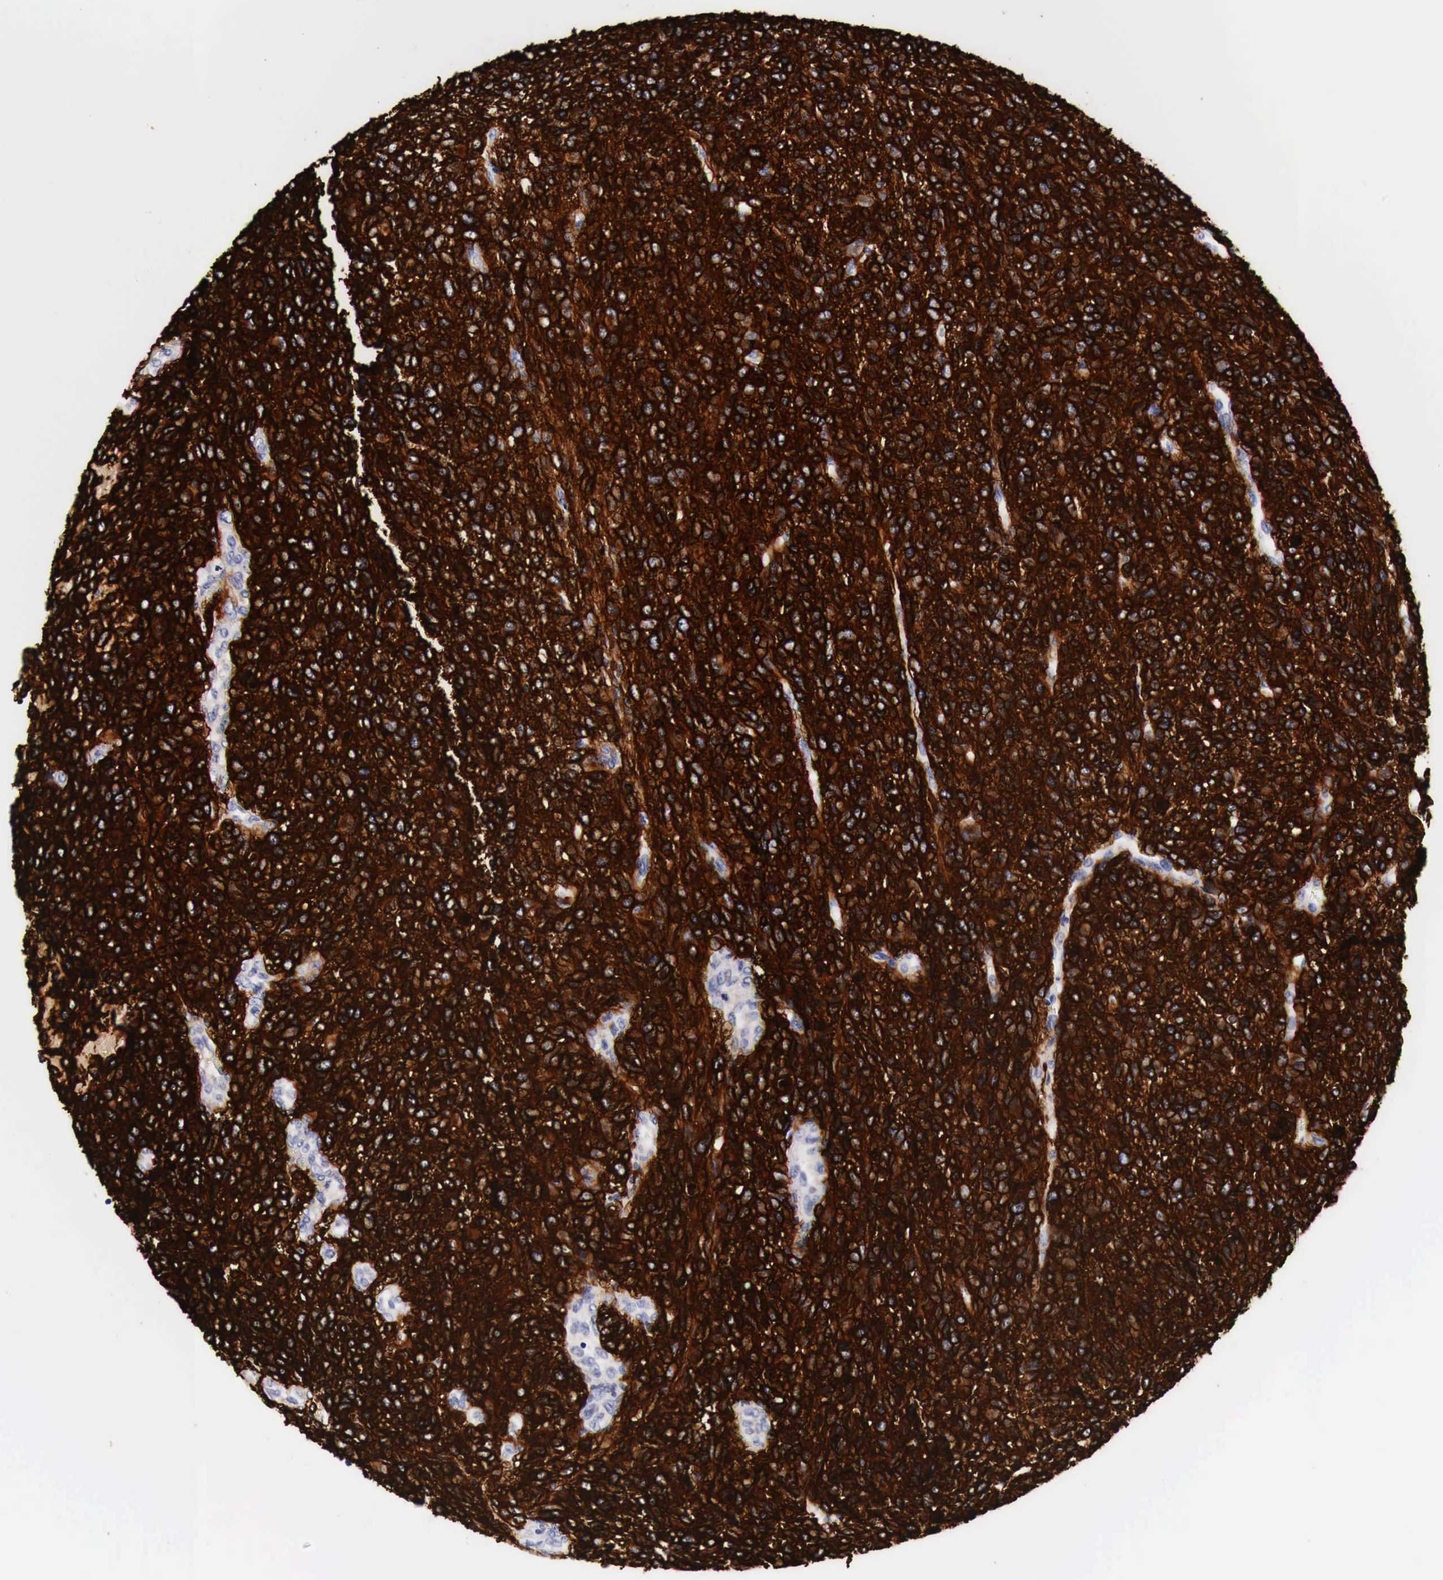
{"staining": {"intensity": "strong", "quantity": ">75%", "location": "cytoplasmic/membranous"}, "tissue": "glioma", "cell_type": "Tumor cells", "image_type": "cancer", "snomed": [{"axis": "morphology", "description": "Glioma, malignant, High grade"}, {"axis": "topography", "description": "Brain"}], "caption": "An IHC histopathology image of tumor tissue is shown. Protein staining in brown highlights strong cytoplasmic/membranous positivity in glioma within tumor cells. (DAB IHC, brown staining for protein, blue staining for nuclei).", "gene": "EGFR", "patient": {"sex": "male", "age": 77}}